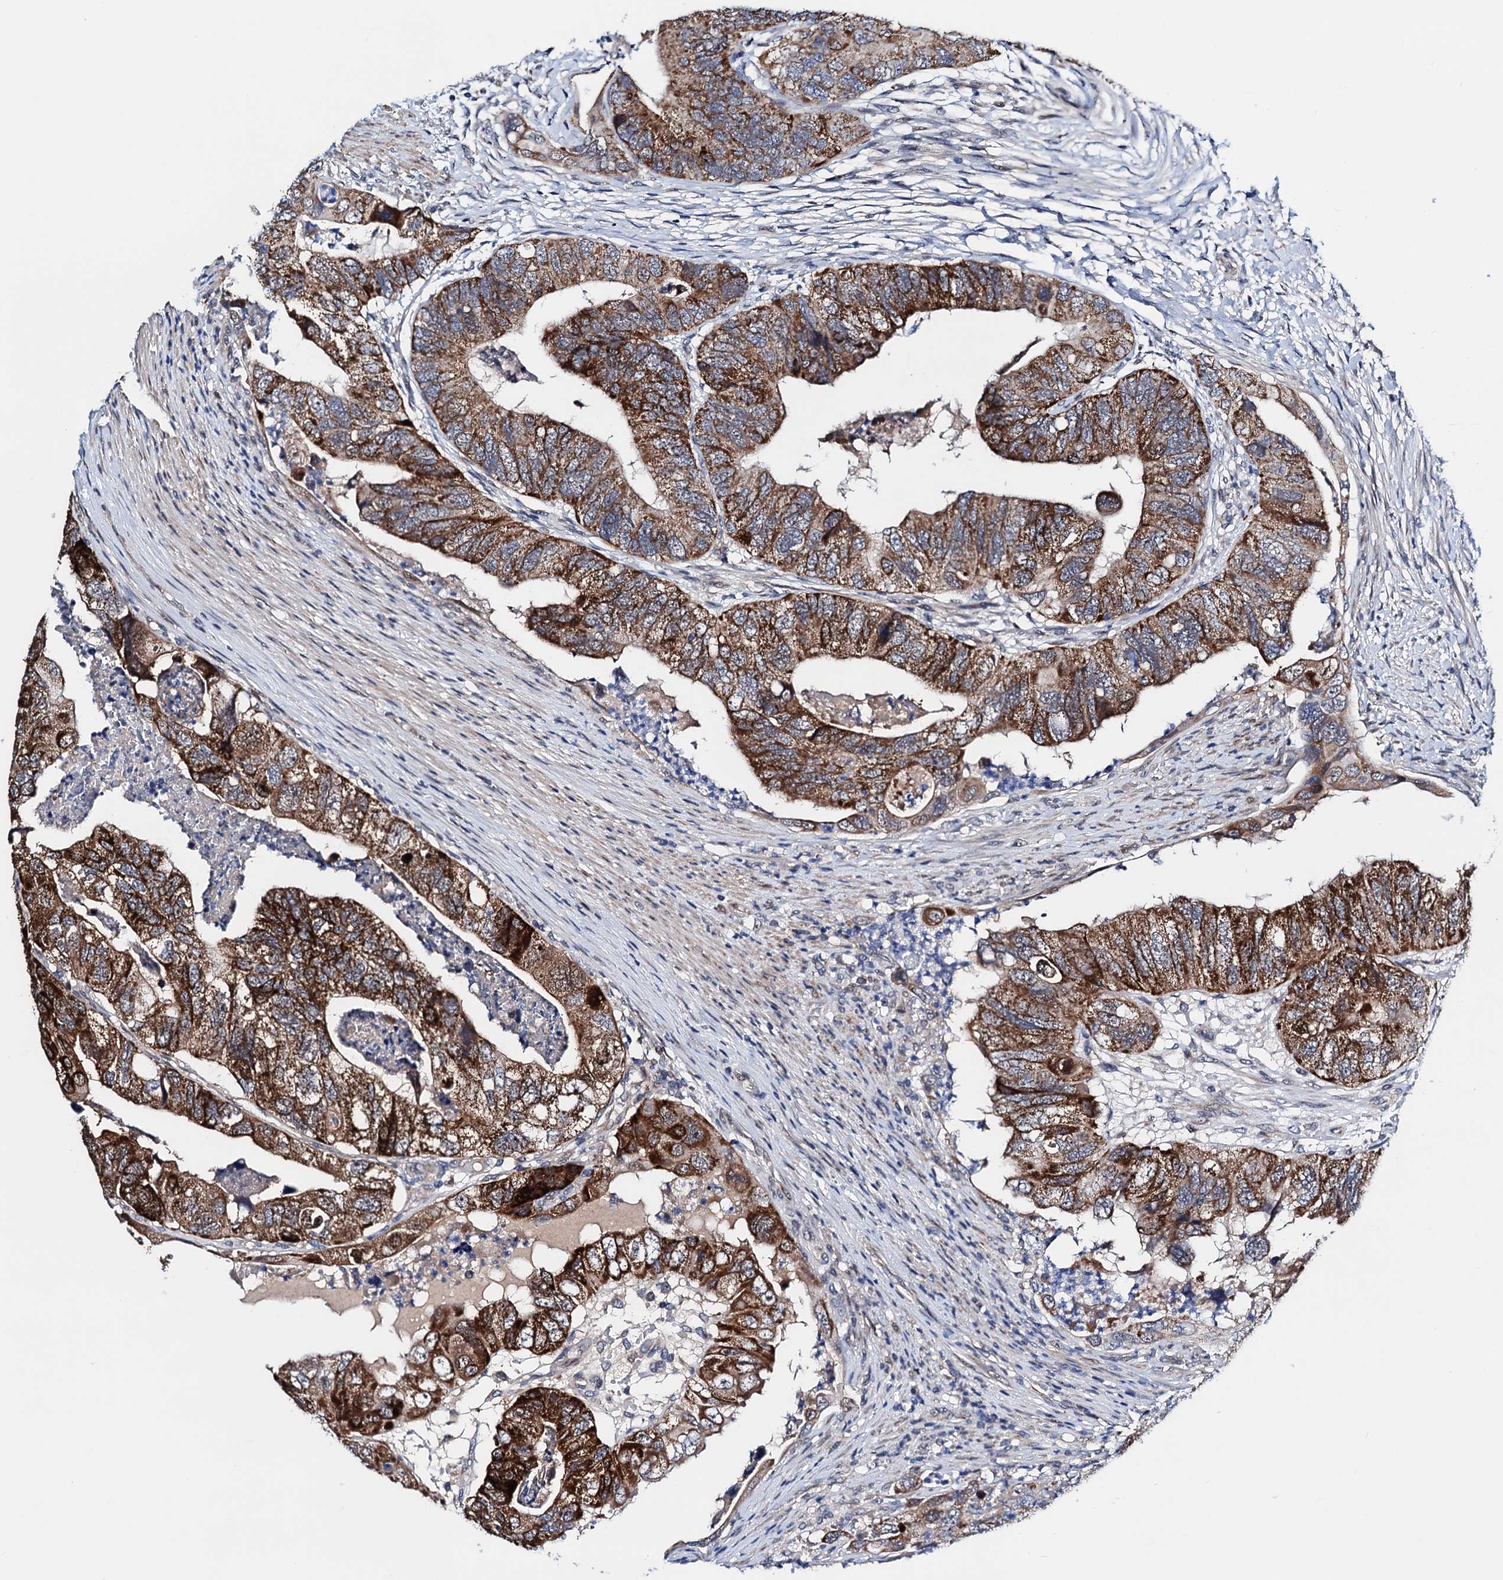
{"staining": {"intensity": "strong", "quantity": ">75%", "location": "cytoplasmic/membranous"}, "tissue": "colorectal cancer", "cell_type": "Tumor cells", "image_type": "cancer", "snomed": [{"axis": "morphology", "description": "Adenocarcinoma, NOS"}, {"axis": "topography", "description": "Rectum"}], "caption": "A high-resolution histopathology image shows immunohistochemistry staining of adenocarcinoma (colorectal), which exhibits strong cytoplasmic/membranous positivity in approximately >75% of tumor cells.", "gene": "COA4", "patient": {"sex": "male", "age": 63}}